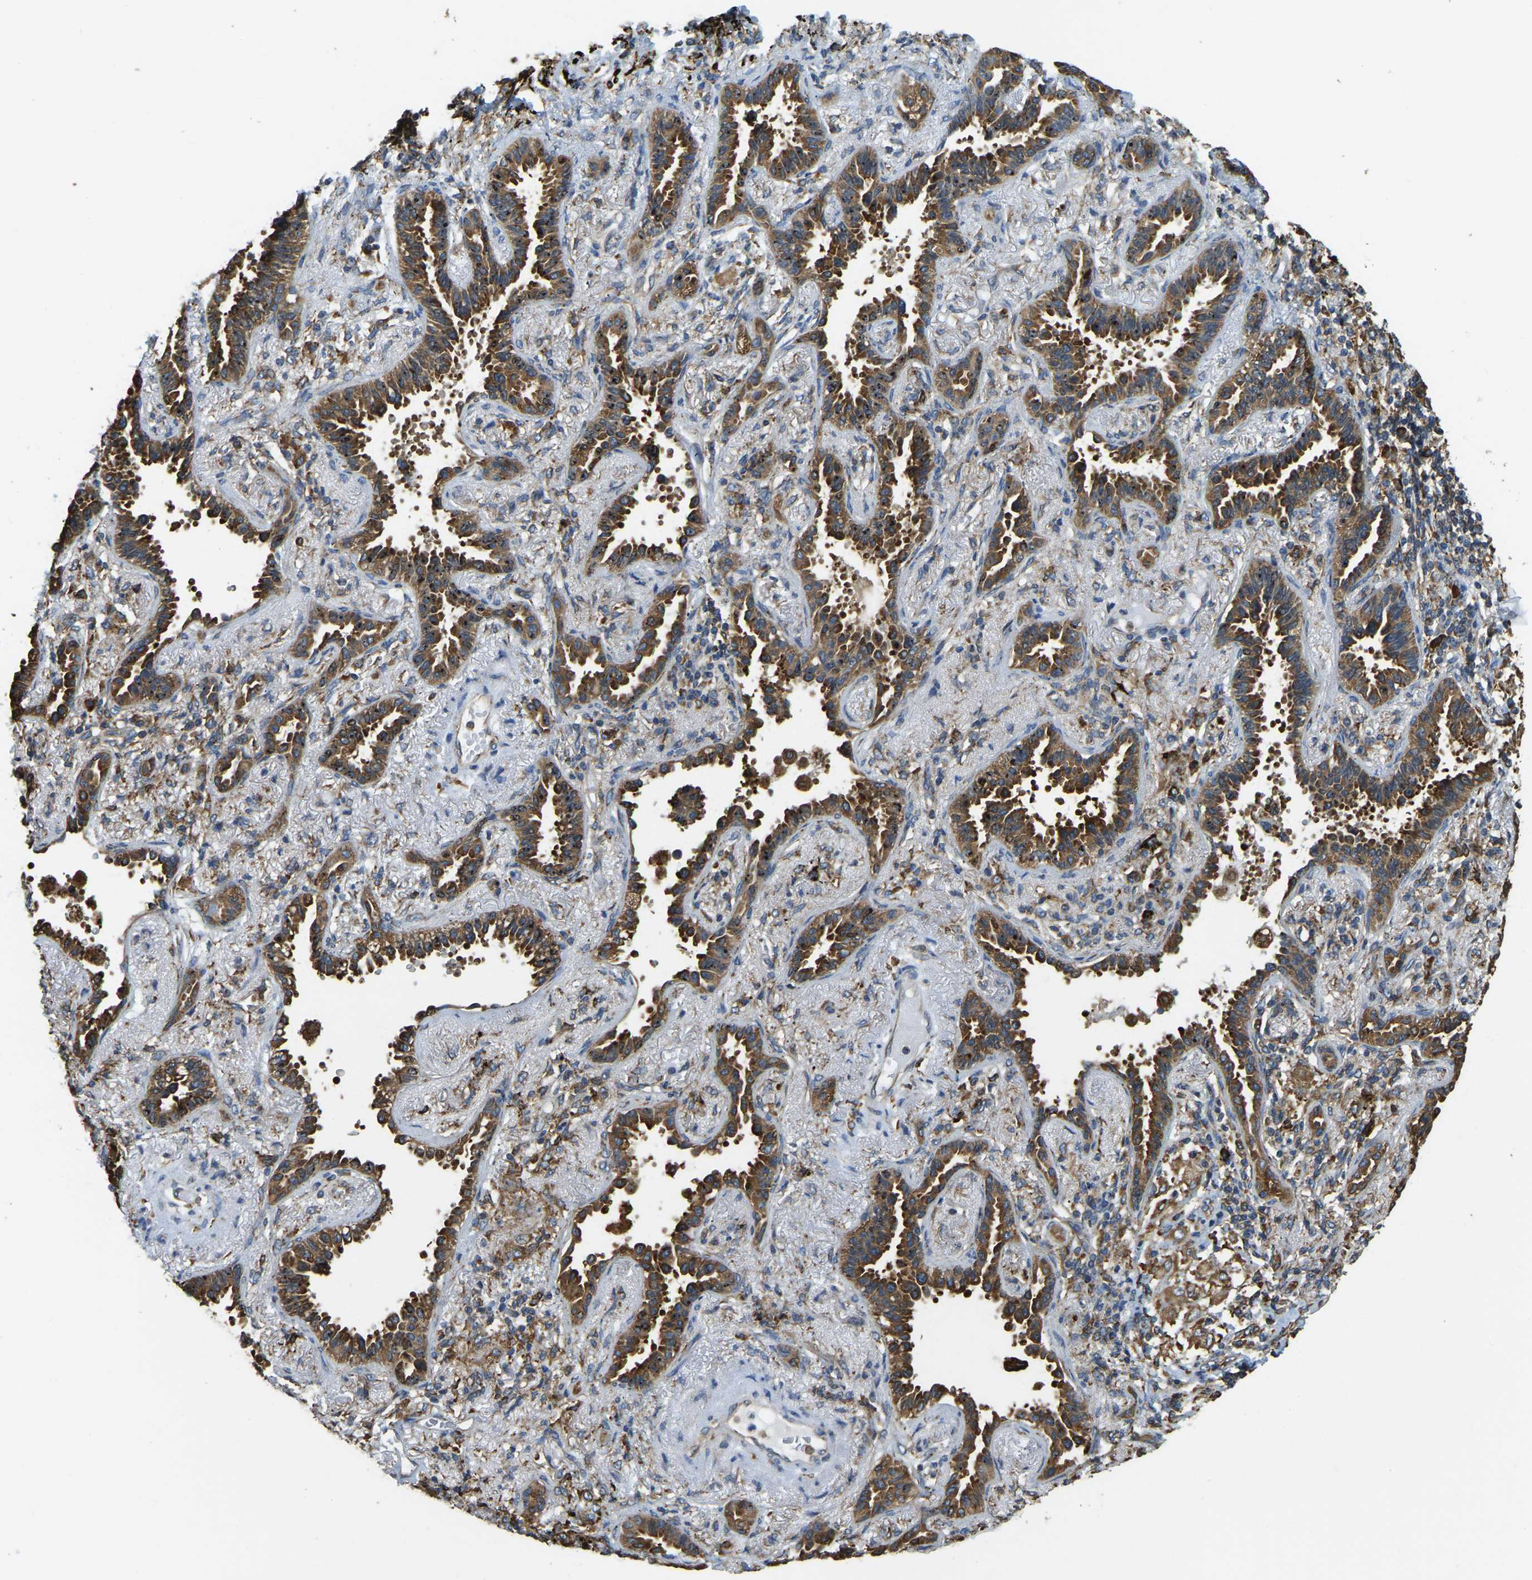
{"staining": {"intensity": "moderate", "quantity": ">75%", "location": "cytoplasmic/membranous"}, "tissue": "lung cancer", "cell_type": "Tumor cells", "image_type": "cancer", "snomed": [{"axis": "morphology", "description": "Adenocarcinoma, NOS"}, {"axis": "topography", "description": "Lung"}], "caption": "Lung cancer stained with a brown dye shows moderate cytoplasmic/membranous positive staining in approximately >75% of tumor cells.", "gene": "RNF115", "patient": {"sex": "male", "age": 59}}